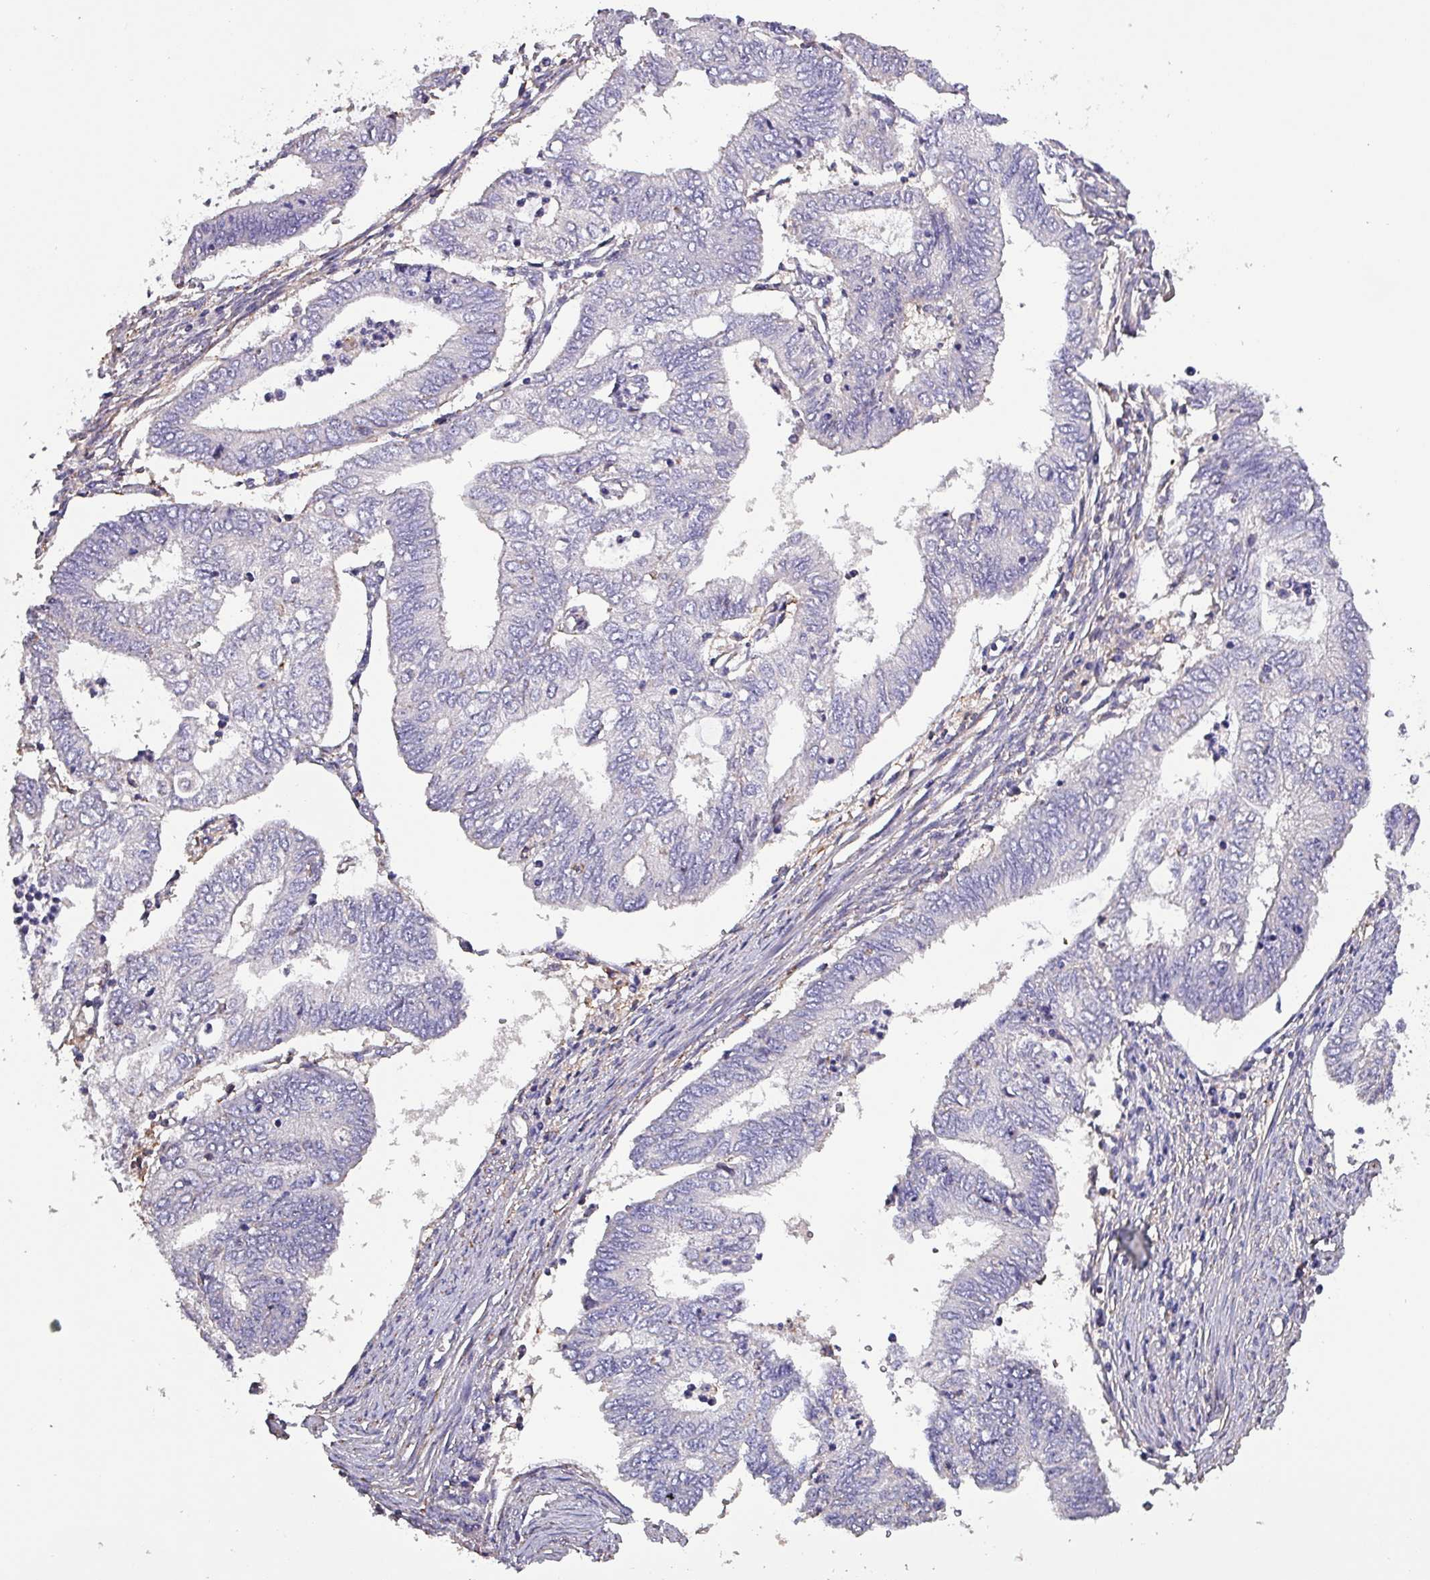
{"staining": {"intensity": "negative", "quantity": "none", "location": "none"}, "tissue": "endometrial cancer", "cell_type": "Tumor cells", "image_type": "cancer", "snomed": [{"axis": "morphology", "description": "Adenocarcinoma, NOS"}, {"axis": "topography", "description": "Endometrium"}], "caption": "There is no significant positivity in tumor cells of endometrial cancer.", "gene": "HTRA4", "patient": {"sex": "female", "age": 68}}